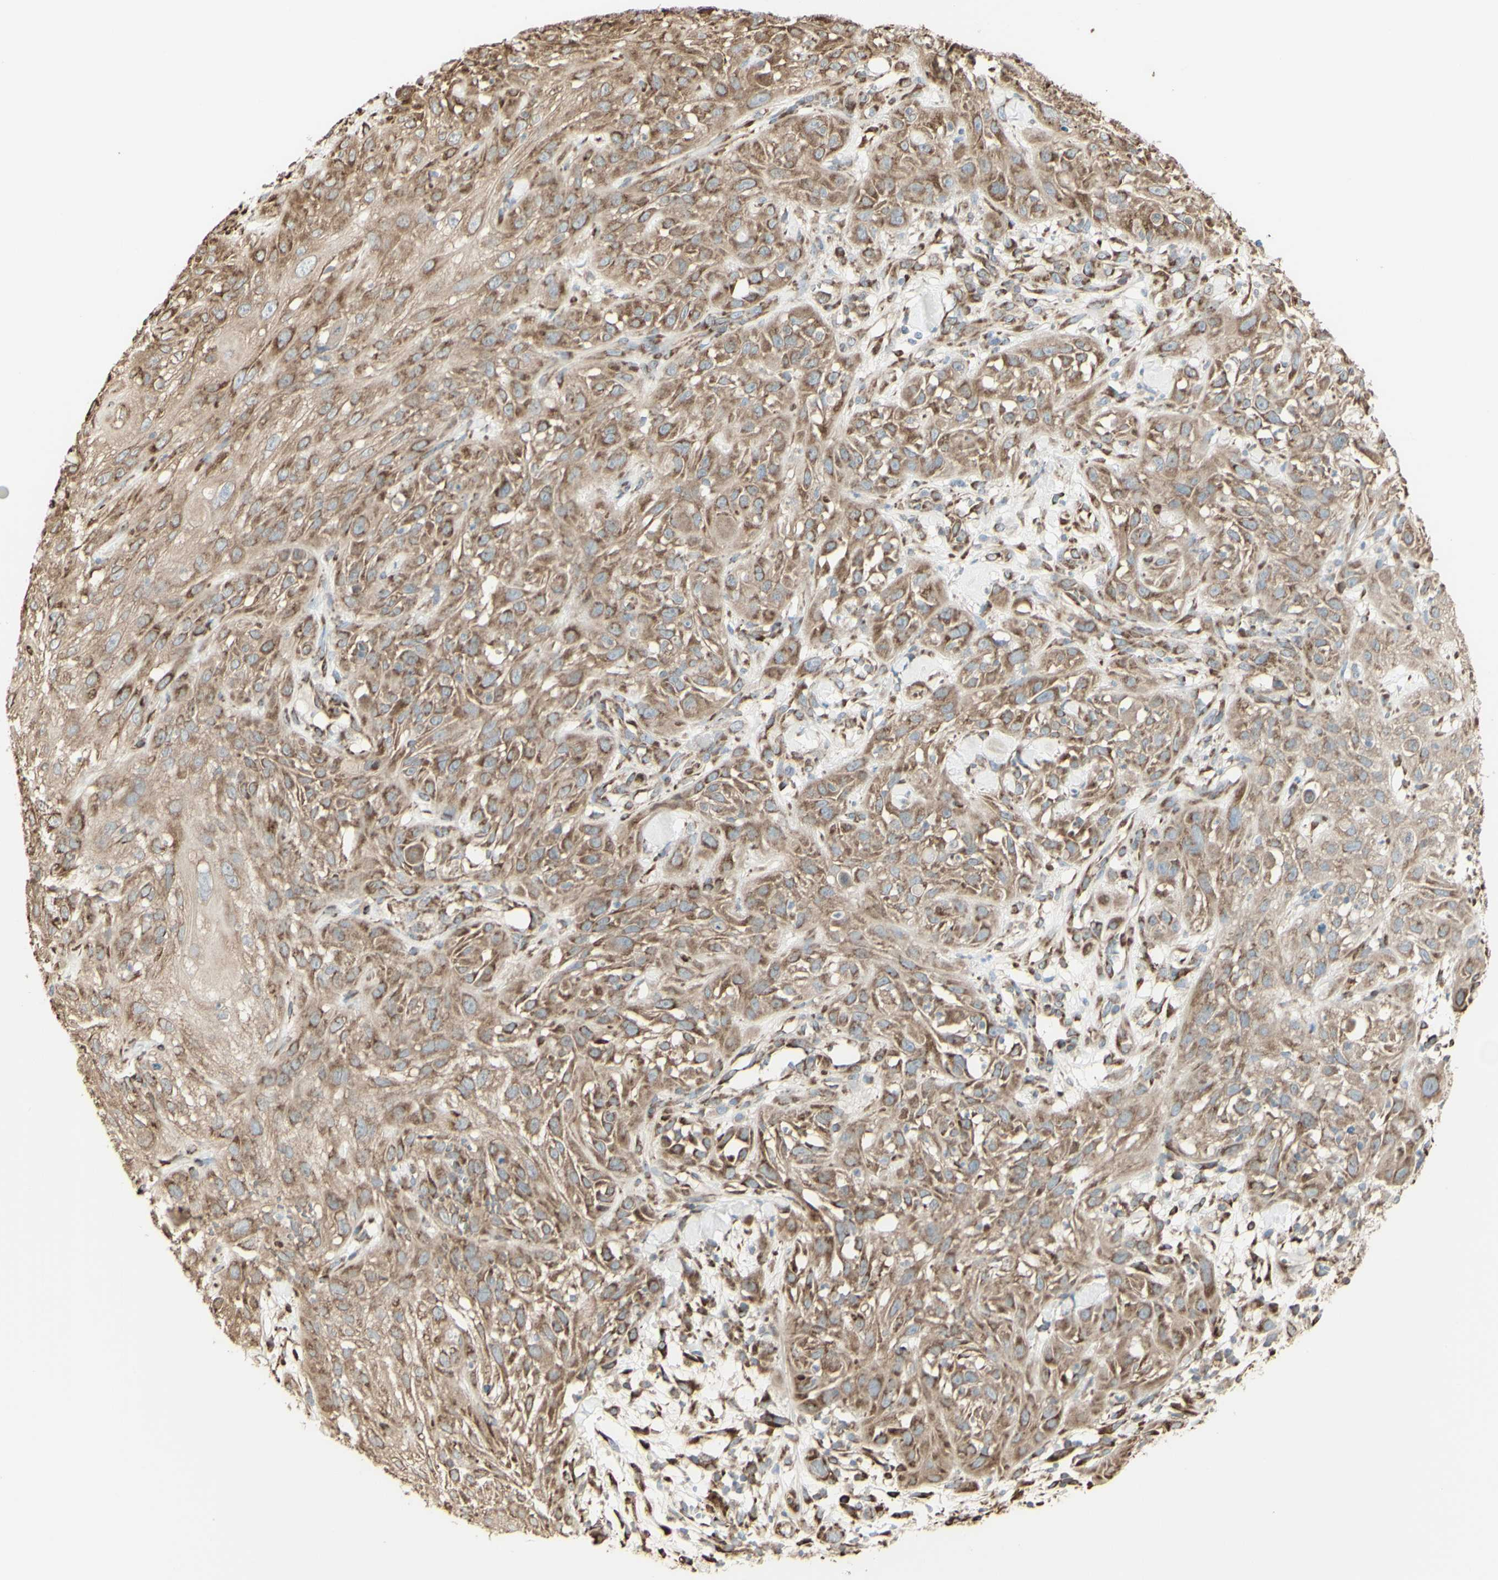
{"staining": {"intensity": "moderate", "quantity": ">75%", "location": "cytoplasmic/membranous"}, "tissue": "skin cancer", "cell_type": "Tumor cells", "image_type": "cancer", "snomed": [{"axis": "morphology", "description": "Squamous cell carcinoma, NOS"}, {"axis": "topography", "description": "Skin"}], "caption": "DAB (3,3'-diaminobenzidine) immunohistochemical staining of human skin squamous cell carcinoma shows moderate cytoplasmic/membranous protein positivity in approximately >75% of tumor cells.", "gene": "EEF1B2", "patient": {"sex": "male", "age": 75}}